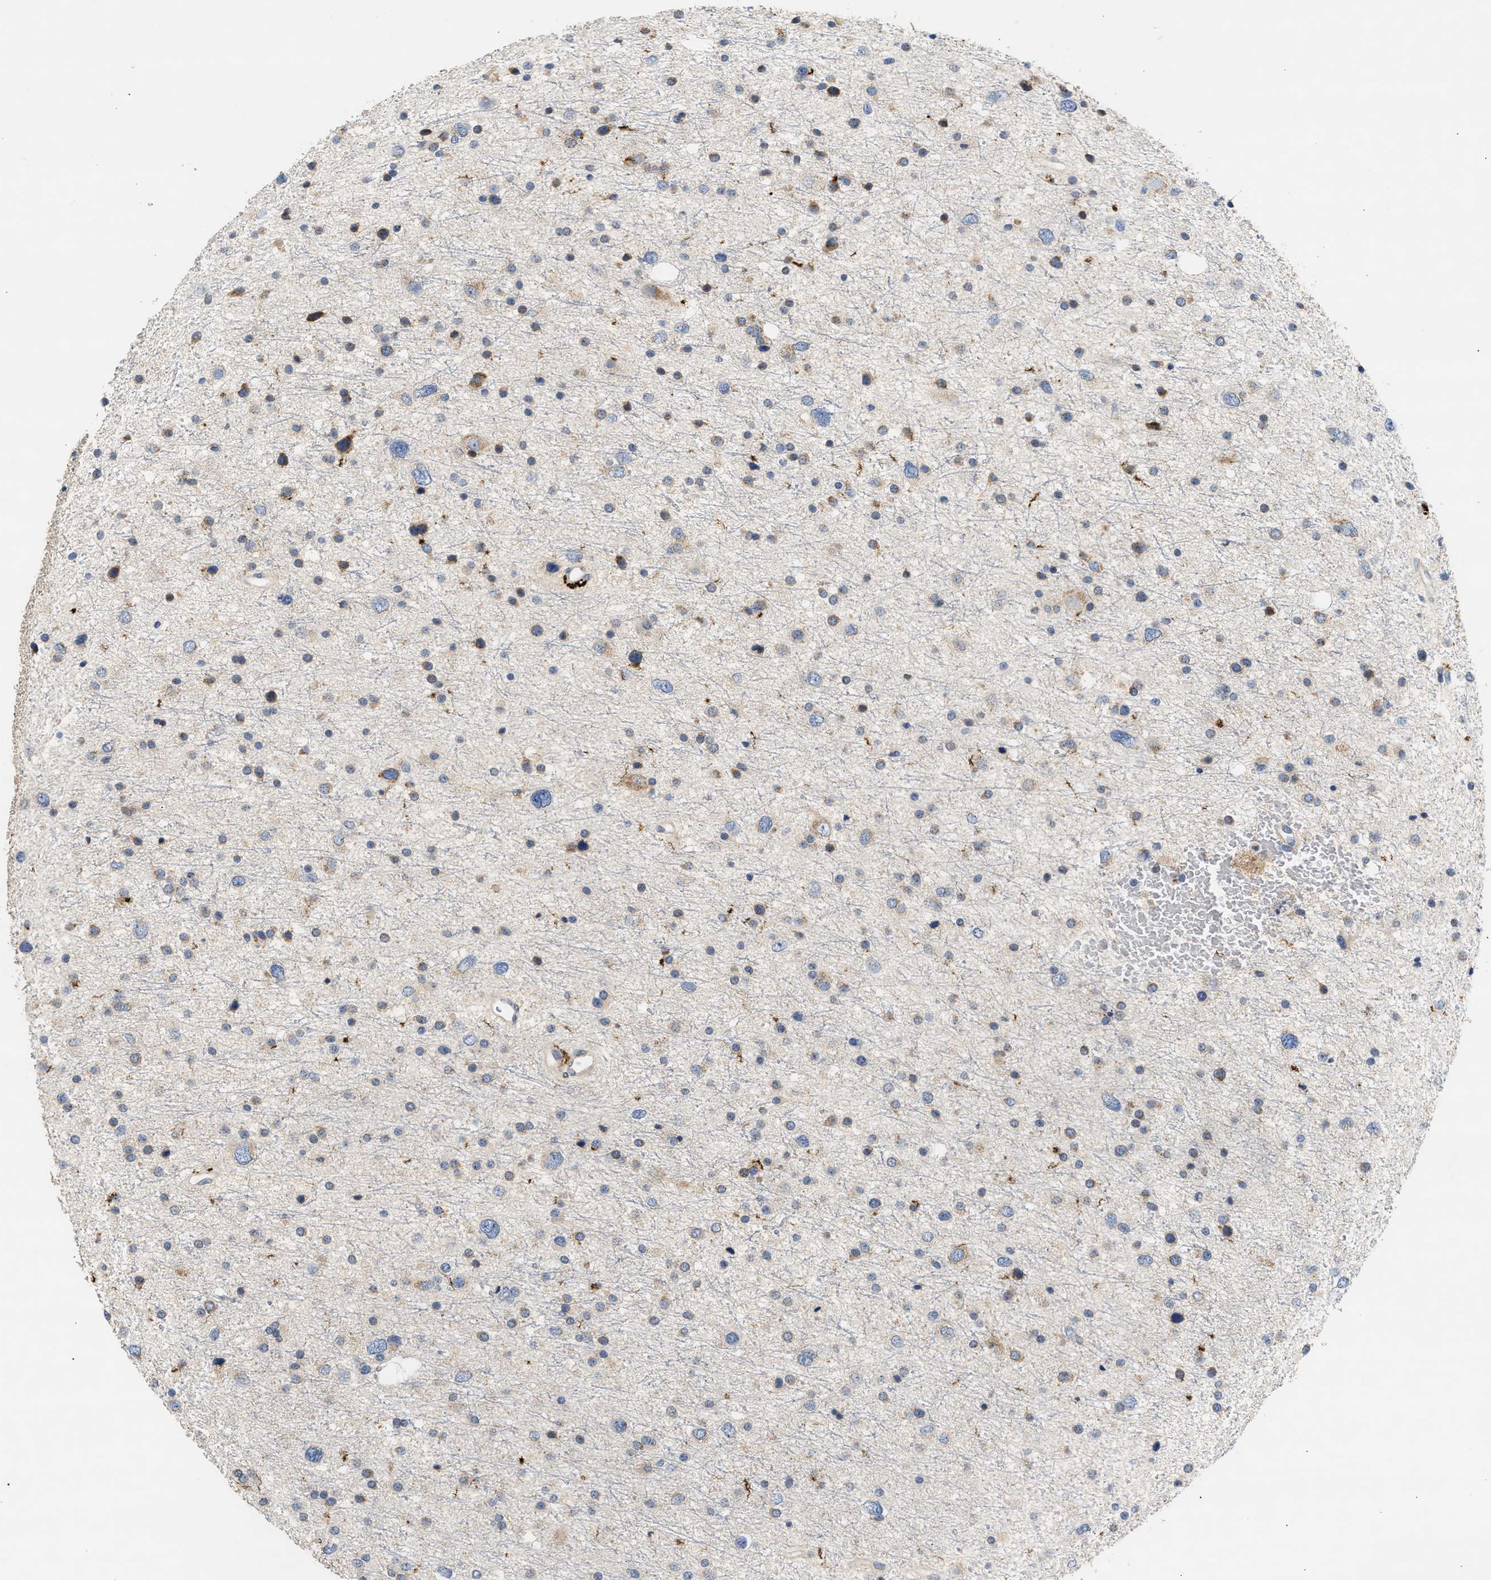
{"staining": {"intensity": "negative", "quantity": "none", "location": "none"}, "tissue": "glioma", "cell_type": "Tumor cells", "image_type": "cancer", "snomed": [{"axis": "morphology", "description": "Glioma, malignant, Low grade"}, {"axis": "topography", "description": "Brain"}], "caption": "IHC of glioma exhibits no expression in tumor cells.", "gene": "AMZ1", "patient": {"sex": "female", "age": 37}}